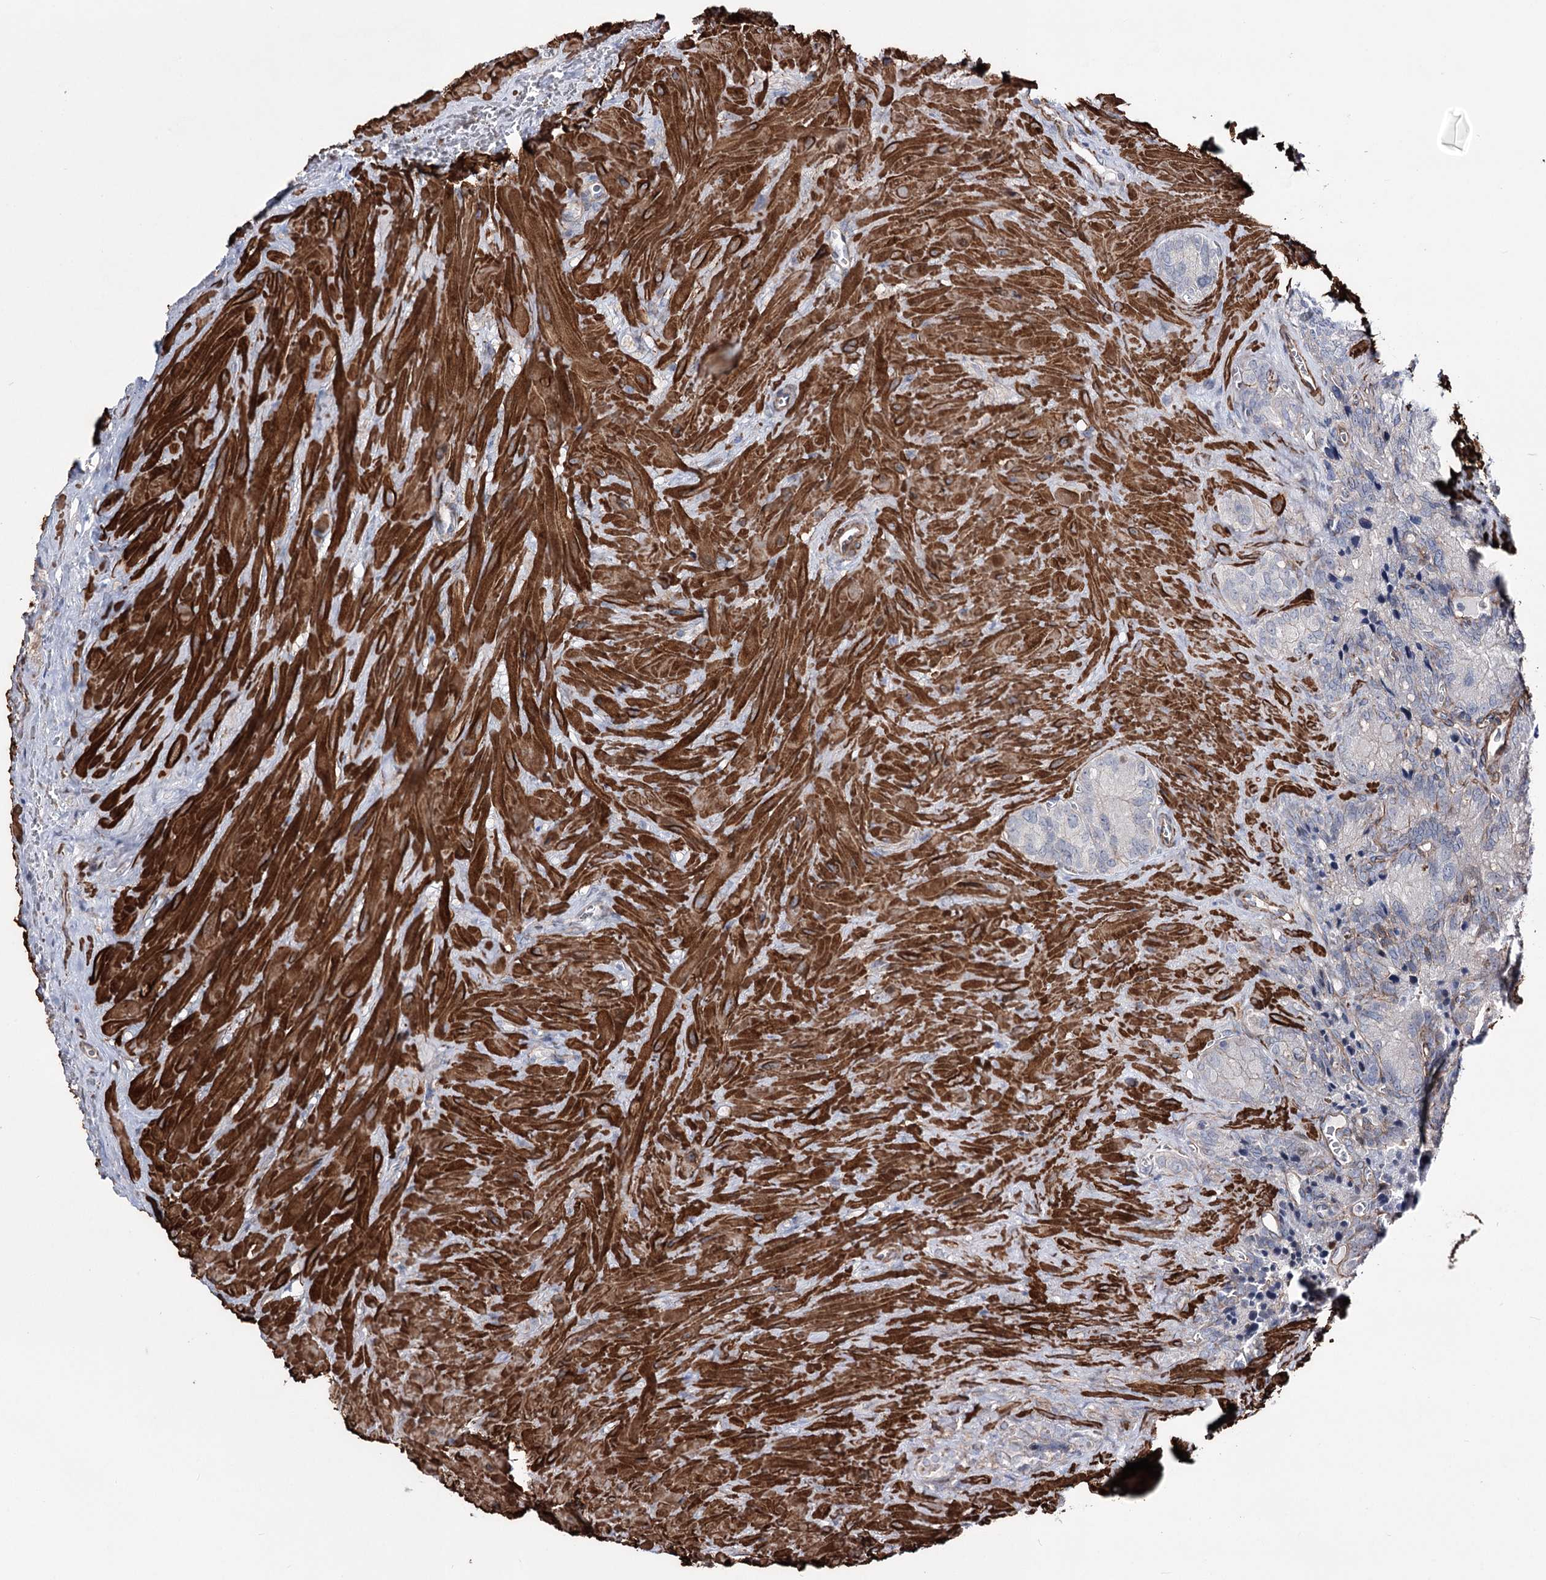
{"staining": {"intensity": "negative", "quantity": "none", "location": "none"}, "tissue": "seminal vesicle", "cell_type": "Glandular cells", "image_type": "normal", "snomed": [{"axis": "morphology", "description": "Normal tissue, NOS"}, {"axis": "topography", "description": "Seminal veicle"}], "caption": "Glandular cells are negative for brown protein staining in normal seminal vesicle. Brightfield microscopy of IHC stained with DAB (brown) and hematoxylin (blue), captured at high magnification.", "gene": "ARHGAP20", "patient": {"sex": "male", "age": 62}}